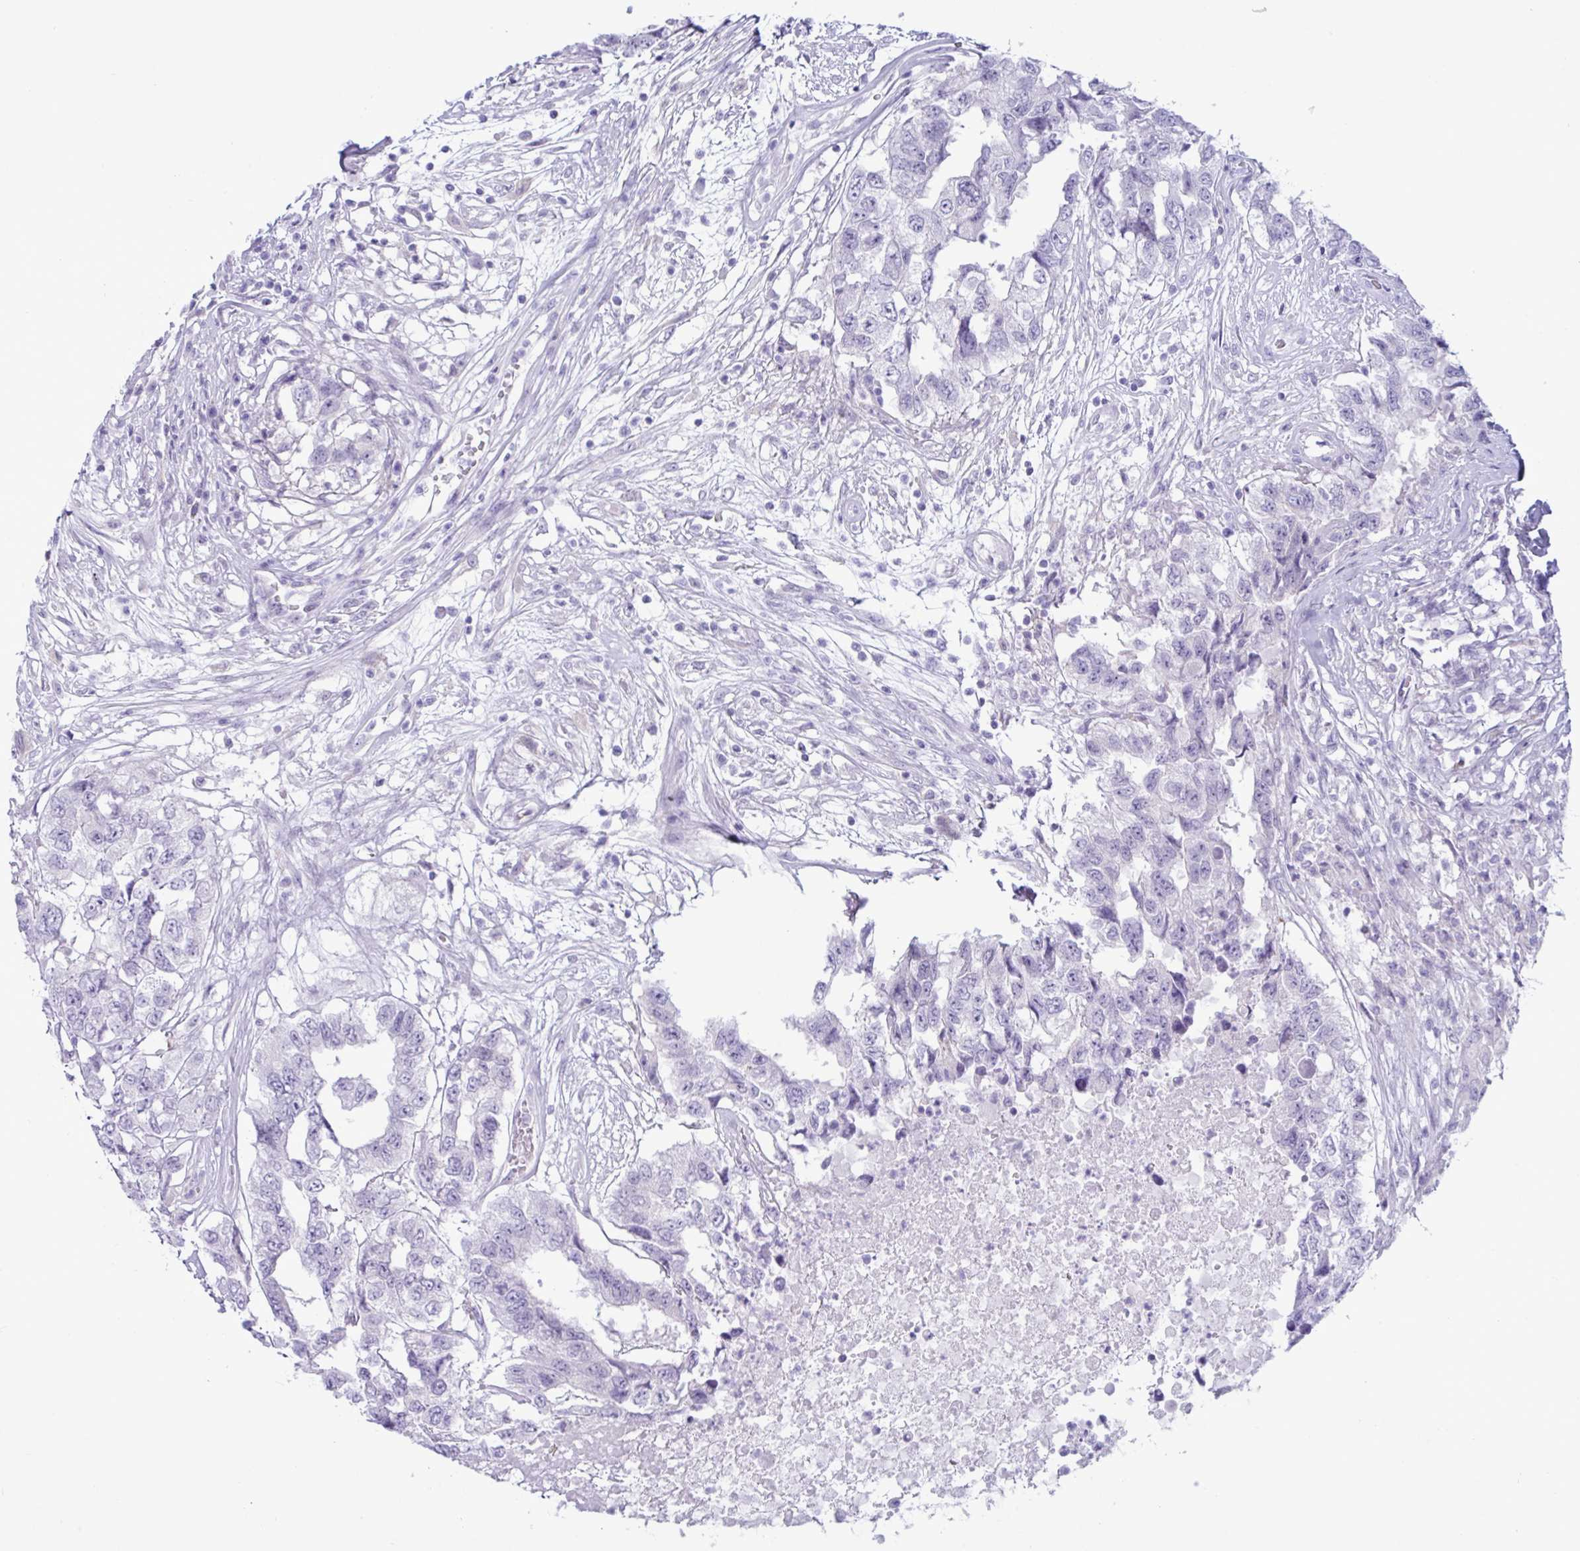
{"staining": {"intensity": "negative", "quantity": "none", "location": "none"}, "tissue": "testis cancer", "cell_type": "Tumor cells", "image_type": "cancer", "snomed": [{"axis": "morphology", "description": "Carcinoma, Embryonal, NOS"}, {"axis": "topography", "description": "Testis"}], "caption": "DAB (3,3'-diaminobenzidine) immunohistochemical staining of testis embryonal carcinoma reveals no significant positivity in tumor cells.", "gene": "SREBF1", "patient": {"sex": "male", "age": 83}}